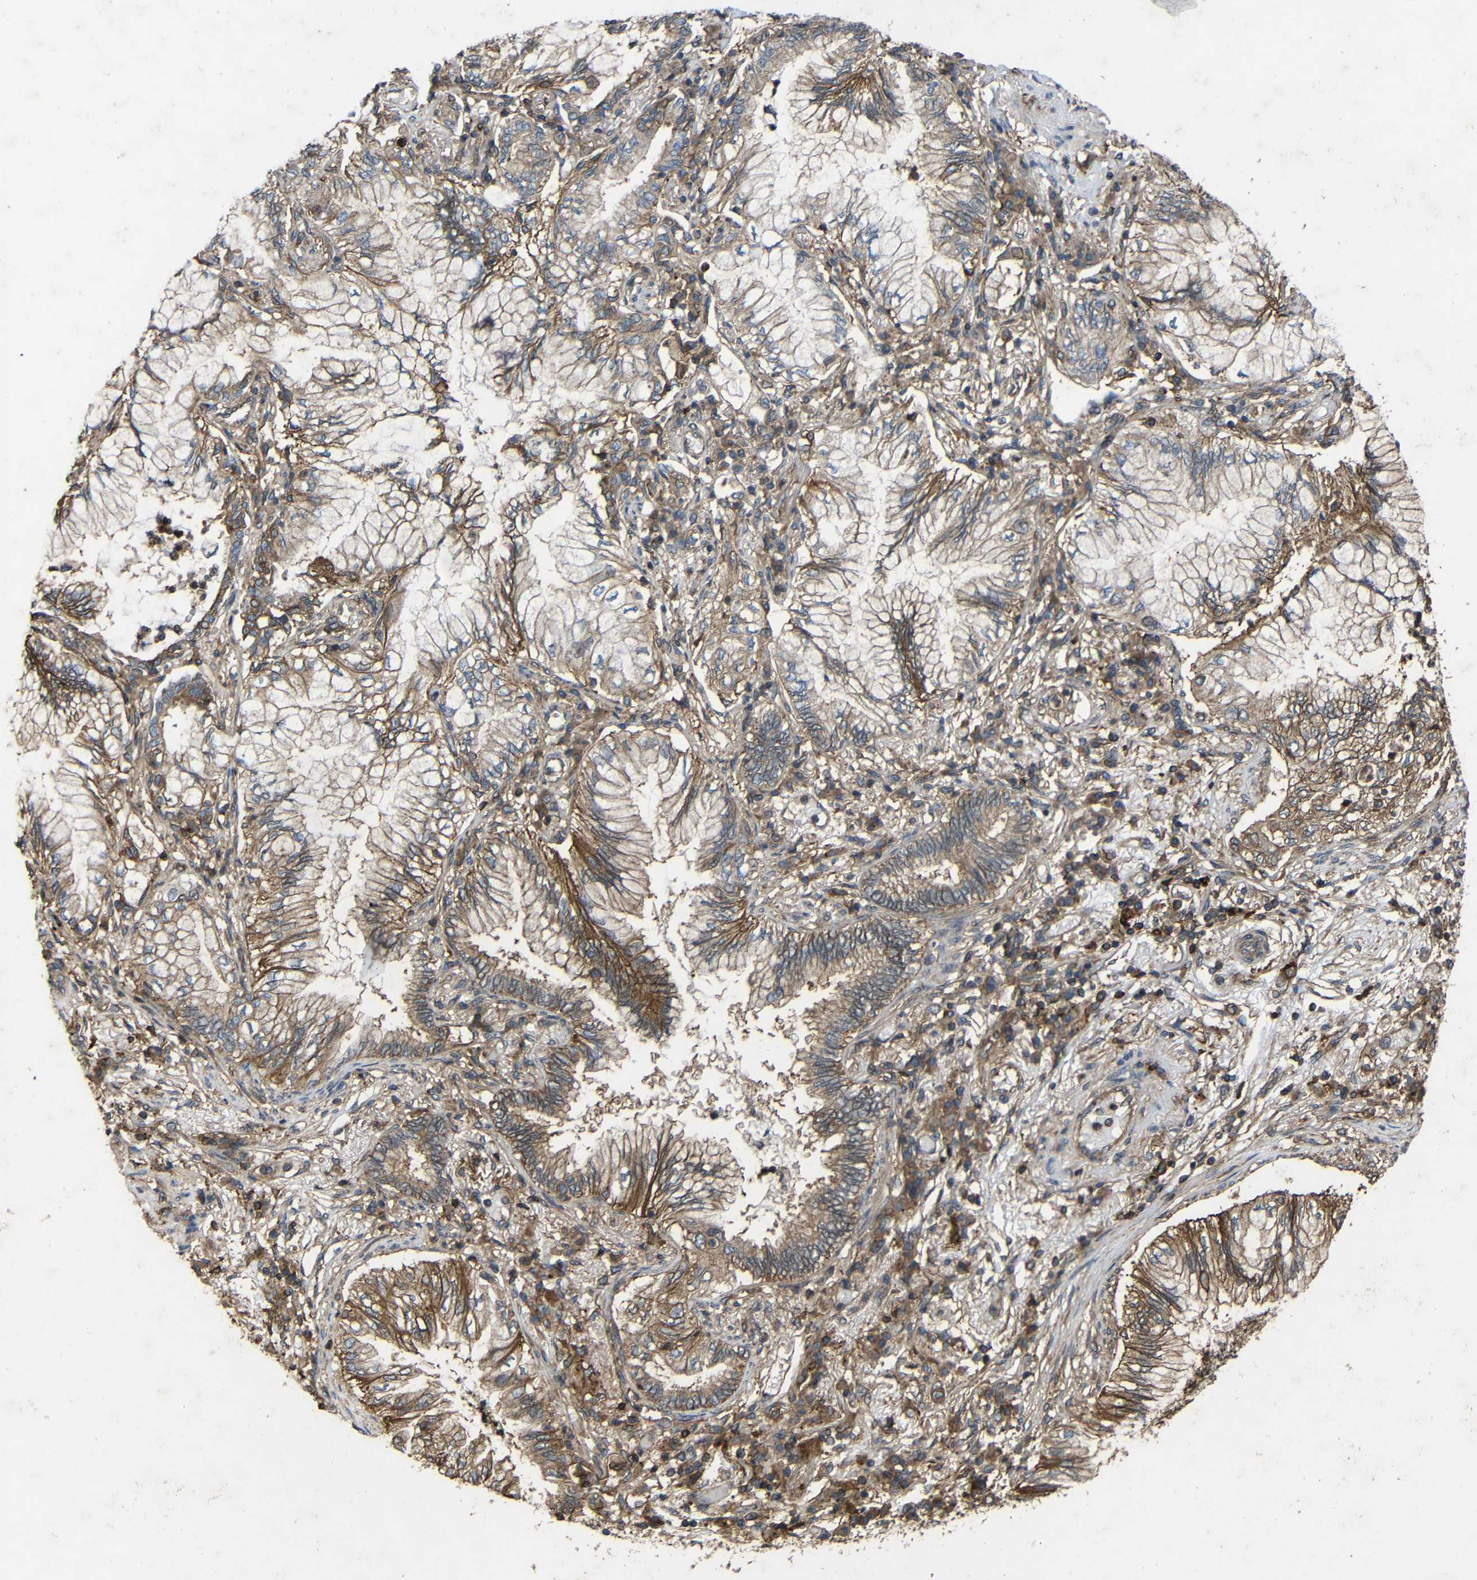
{"staining": {"intensity": "moderate", "quantity": ">75%", "location": "cytoplasmic/membranous"}, "tissue": "lung cancer", "cell_type": "Tumor cells", "image_type": "cancer", "snomed": [{"axis": "morphology", "description": "Normal tissue, NOS"}, {"axis": "morphology", "description": "Adenocarcinoma, NOS"}, {"axis": "topography", "description": "Bronchus"}, {"axis": "topography", "description": "Lung"}], "caption": "DAB immunohistochemical staining of lung cancer reveals moderate cytoplasmic/membranous protein expression in about >75% of tumor cells.", "gene": "TREM2", "patient": {"sex": "female", "age": 70}}